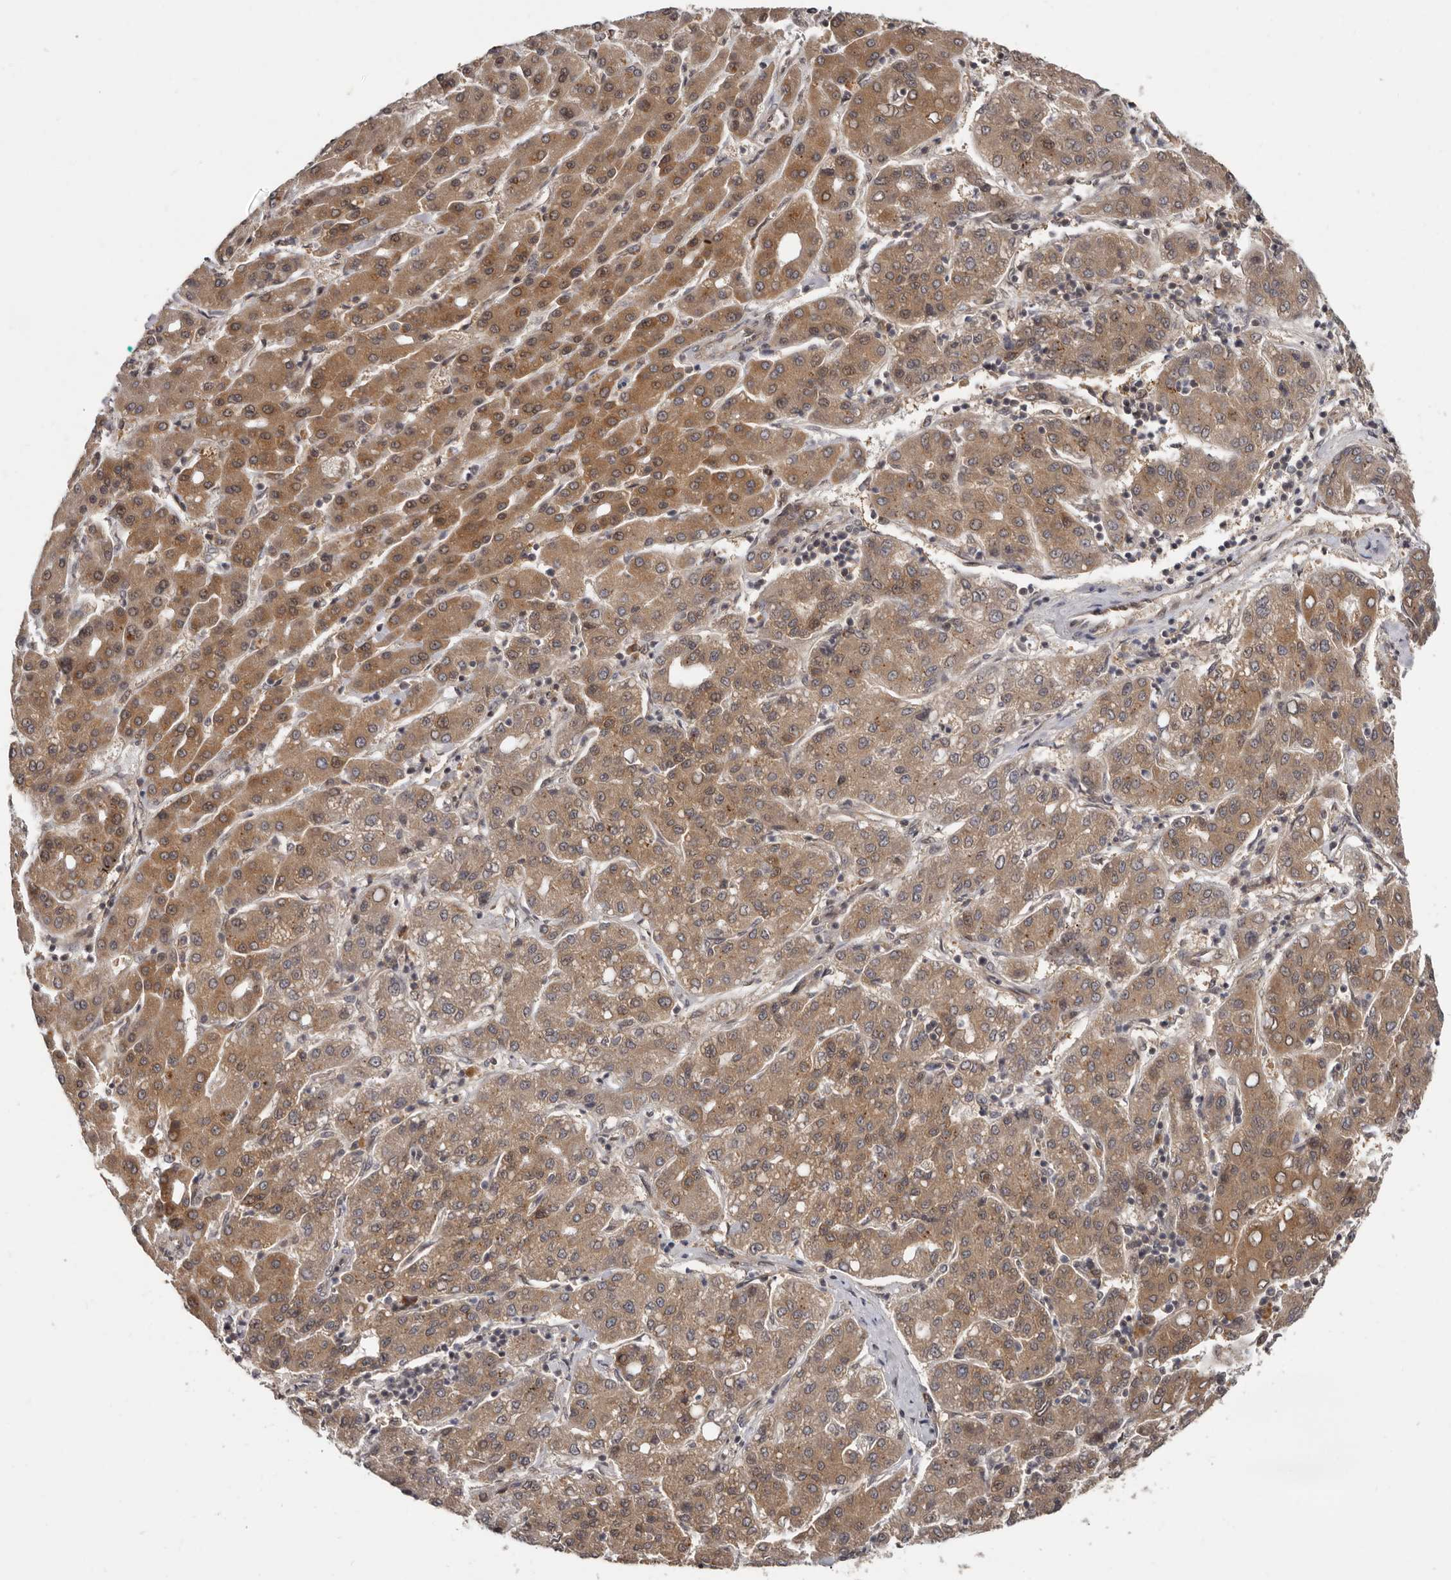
{"staining": {"intensity": "moderate", "quantity": ">75%", "location": "cytoplasmic/membranous"}, "tissue": "liver cancer", "cell_type": "Tumor cells", "image_type": "cancer", "snomed": [{"axis": "morphology", "description": "Carcinoma, Hepatocellular, NOS"}, {"axis": "topography", "description": "Liver"}], "caption": "Liver cancer stained with a protein marker reveals moderate staining in tumor cells.", "gene": "BAD", "patient": {"sex": "male", "age": 65}}